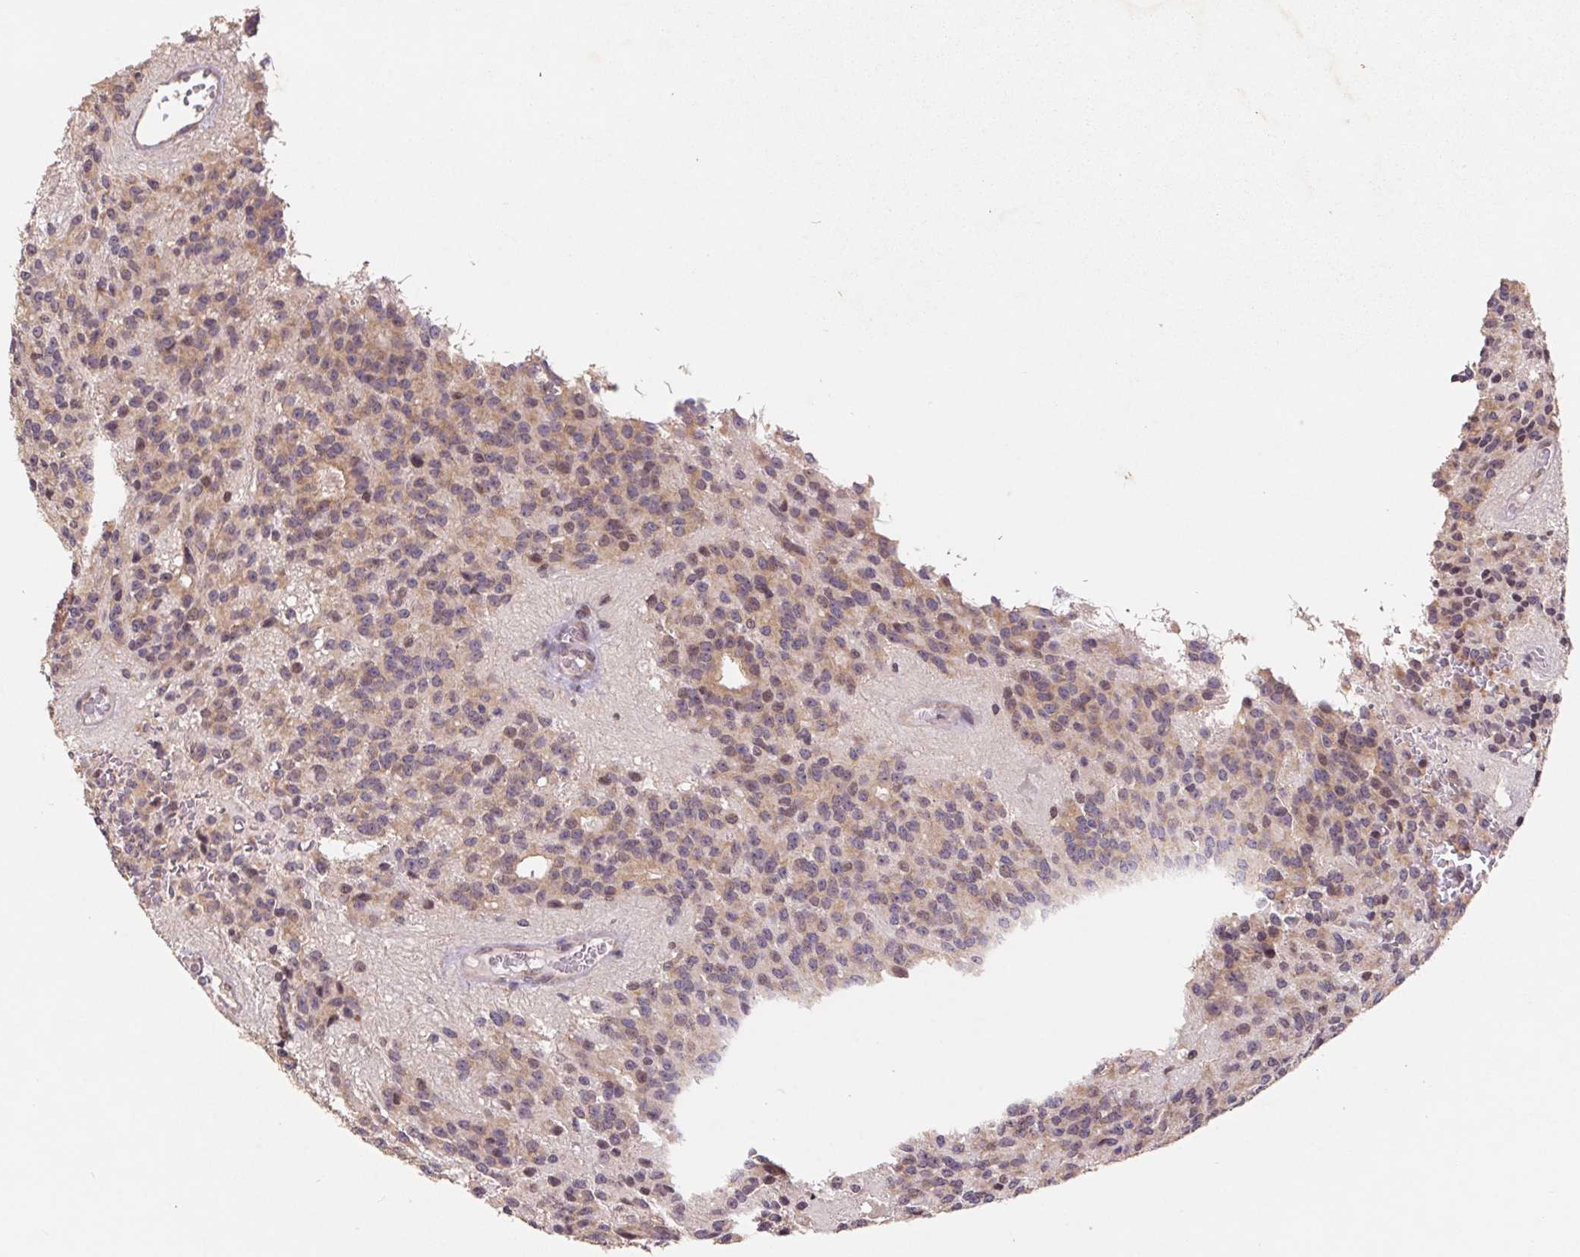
{"staining": {"intensity": "weak", "quantity": "25%-75%", "location": "cytoplasmic/membranous"}, "tissue": "glioma", "cell_type": "Tumor cells", "image_type": "cancer", "snomed": [{"axis": "morphology", "description": "Glioma, malignant, Low grade"}, {"axis": "topography", "description": "Brain"}], "caption": "The histopathology image displays a brown stain indicating the presence of a protein in the cytoplasmic/membranous of tumor cells in glioma.", "gene": "RPL27A", "patient": {"sex": "male", "age": 31}}